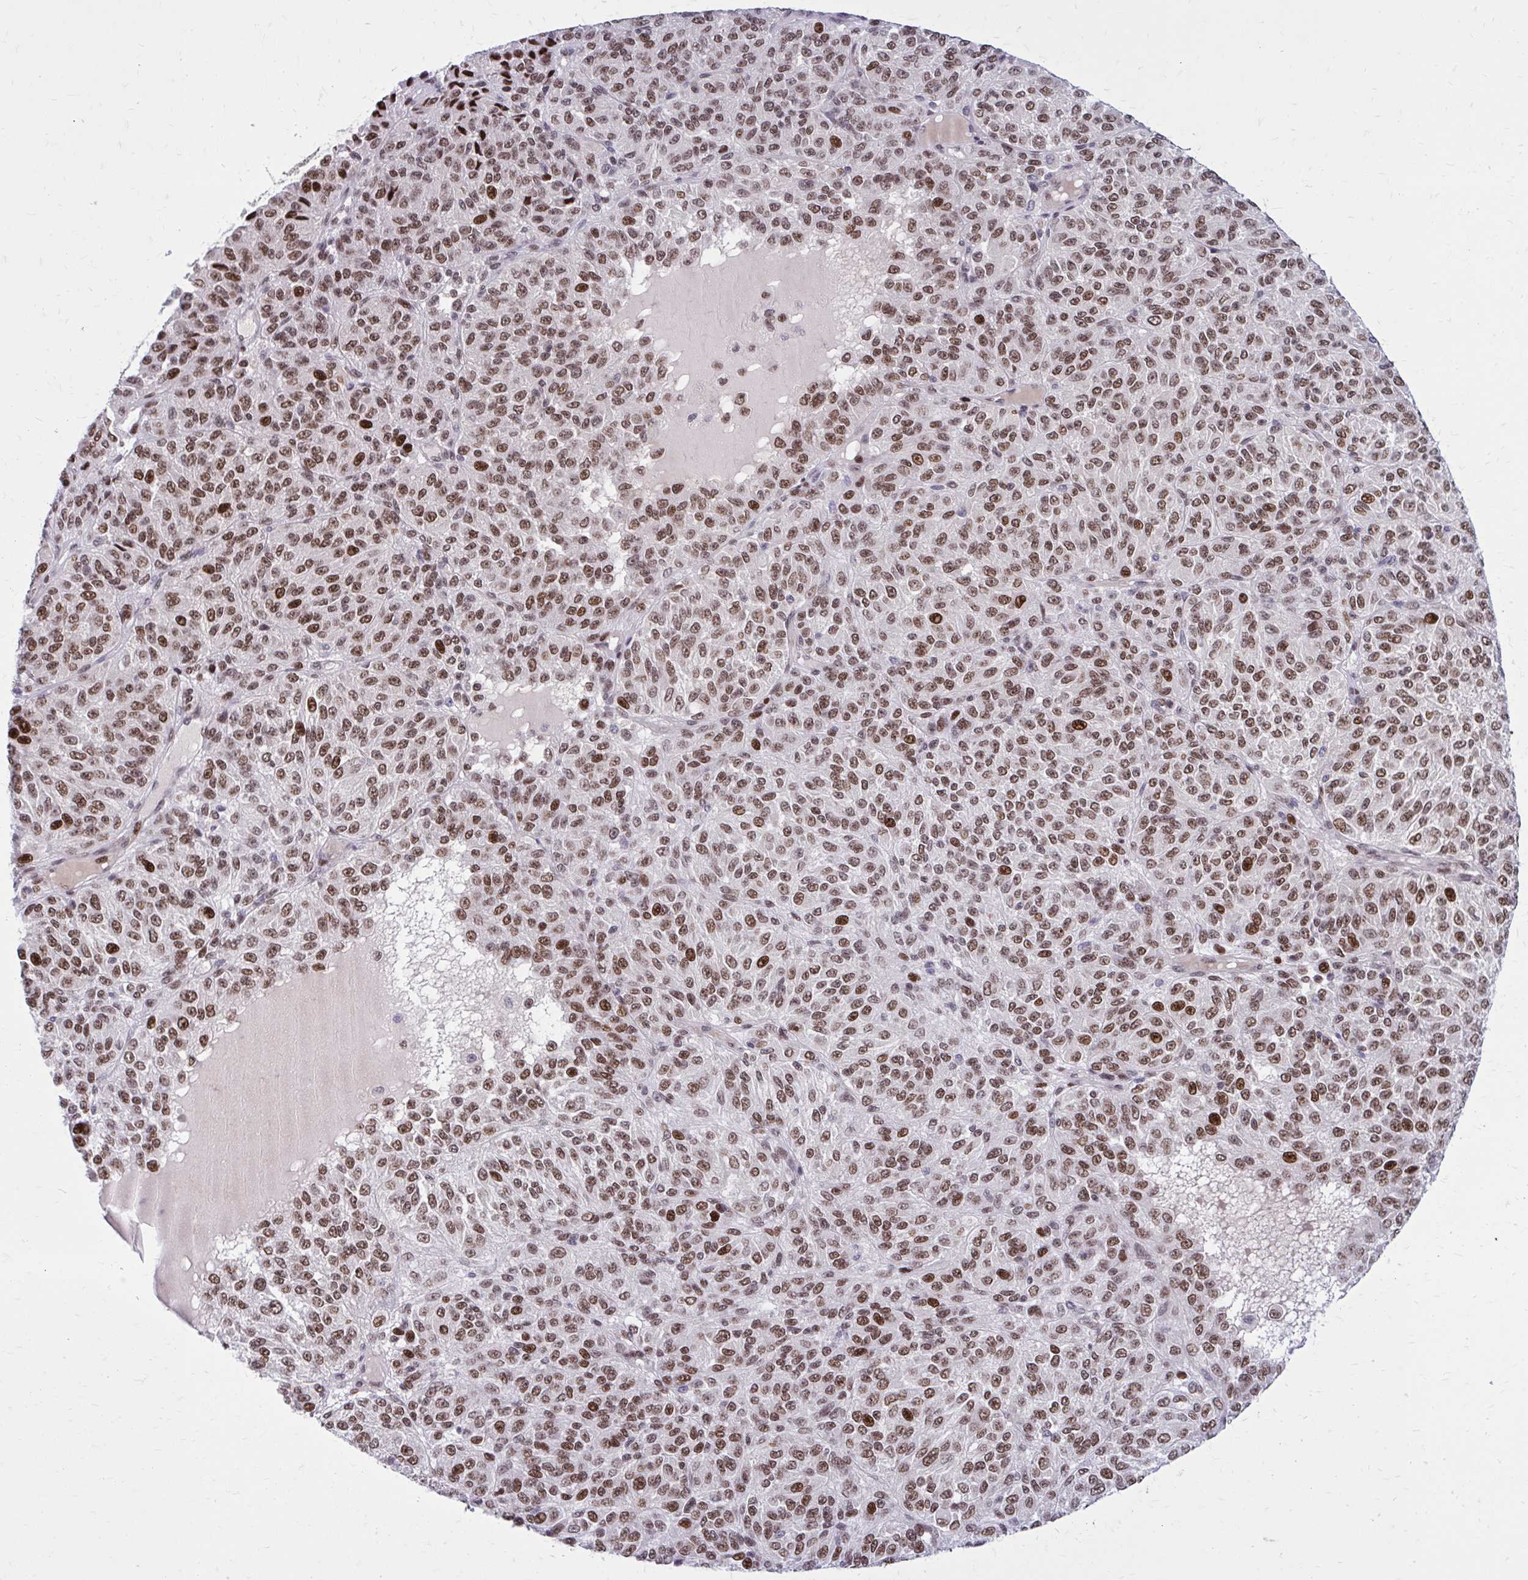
{"staining": {"intensity": "strong", "quantity": ">75%", "location": "nuclear"}, "tissue": "melanoma", "cell_type": "Tumor cells", "image_type": "cancer", "snomed": [{"axis": "morphology", "description": "Malignant melanoma, Metastatic site"}, {"axis": "topography", "description": "Brain"}], "caption": "A histopathology image of human melanoma stained for a protein displays strong nuclear brown staining in tumor cells. (brown staining indicates protein expression, while blue staining denotes nuclei).", "gene": "PSME4", "patient": {"sex": "female", "age": 56}}